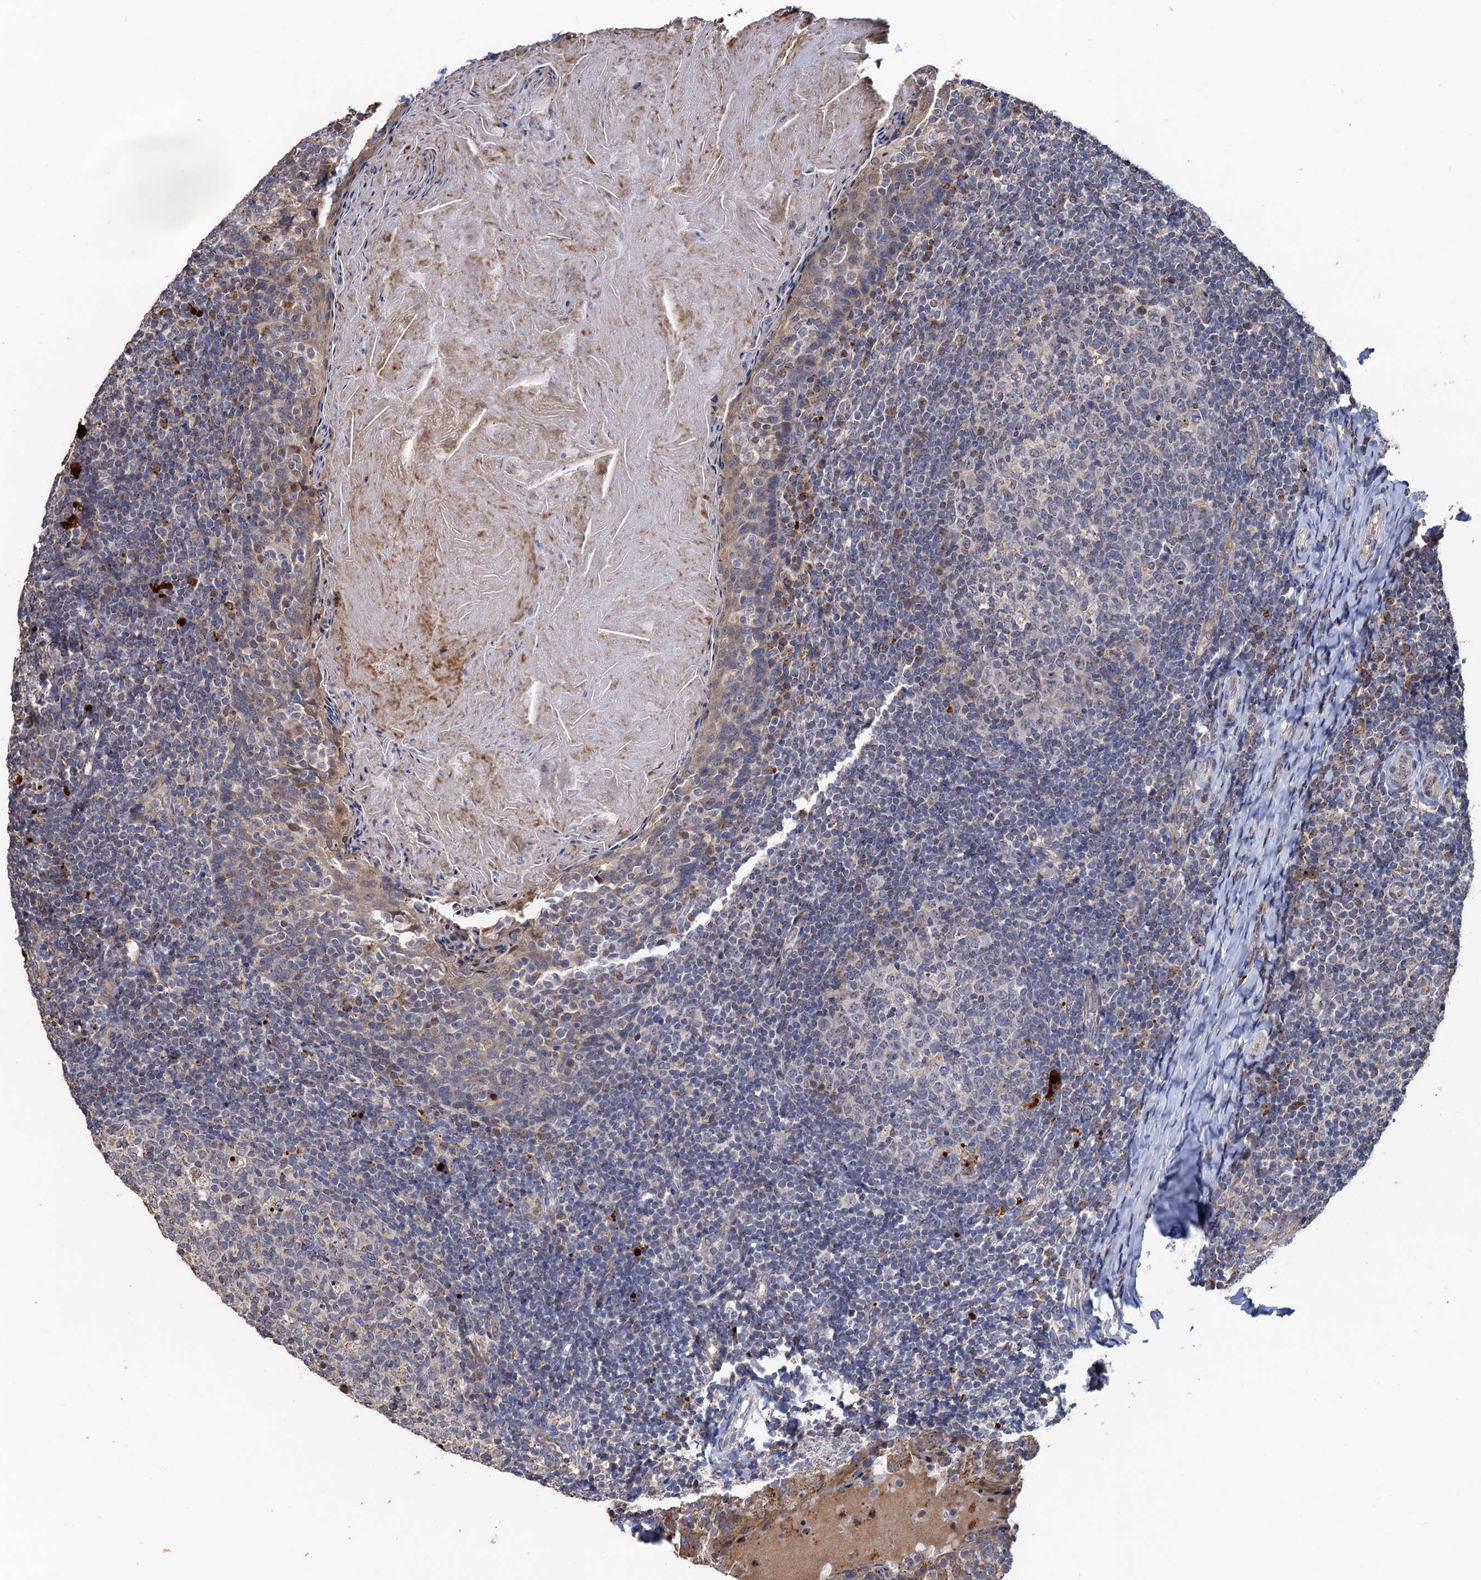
{"staining": {"intensity": "negative", "quantity": "none", "location": "none"}, "tissue": "tonsil", "cell_type": "Germinal center cells", "image_type": "normal", "snomed": [{"axis": "morphology", "description": "Normal tissue, NOS"}, {"axis": "topography", "description": "Tonsil"}], "caption": "DAB (3,3'-diaminobenzidine) immunohistochemical staining of benign human tonsil shows no significant staining in germinal center cells.", "gene": "BMERB1", "patient": {"sex": "female", "age": 19}}